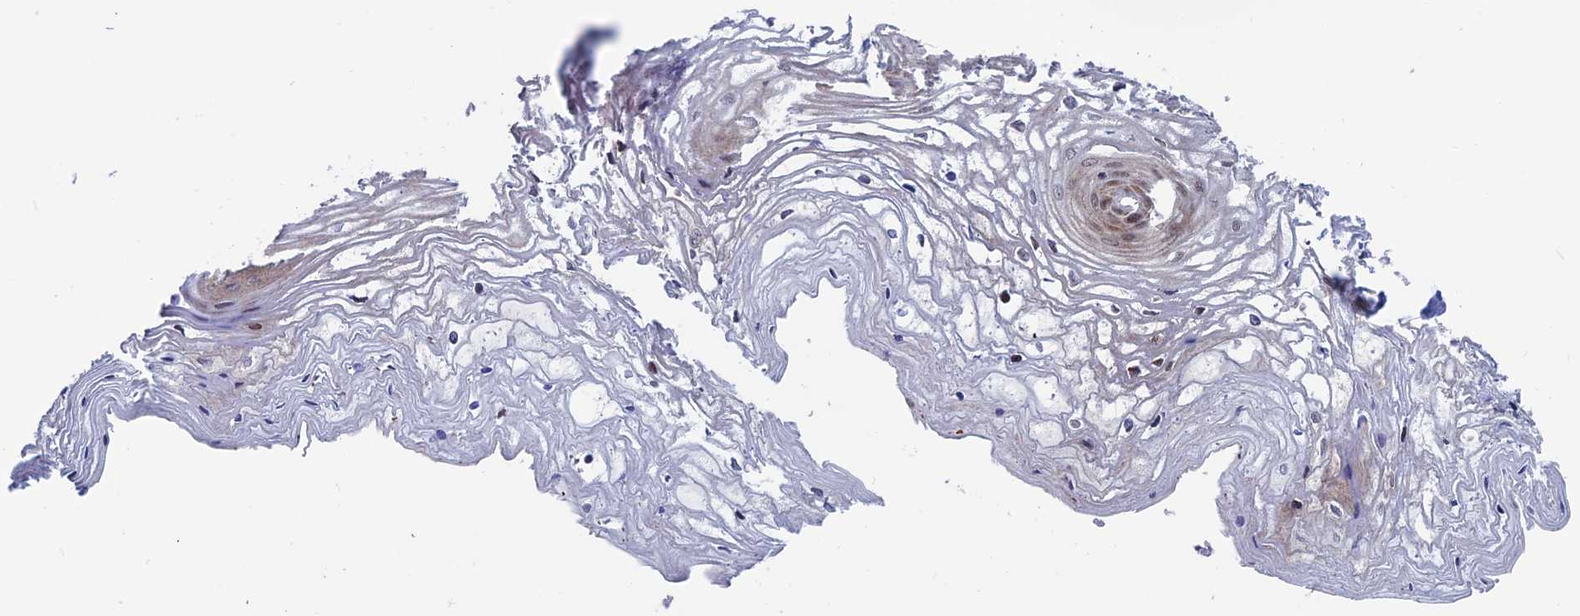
{"staining": {"intensity": "moderate", "quantity": "25%-75%", "location": "cytoplasmic/membranous,nuclear"}, "tissue": "vagina", "cell_type": "Squamous epithelial cells", "image_type": "normal", "snomed": [{"axis": "morphology", "description": "Normal tissue, NOS"}, {"axis": "topography", "description": "Vagina"}], "caption": "This is a photomicrograph of immunohistochemistry (IHC) staining of benign vagina, which shows moderate positivity in the cytoplasmic/membranous,nuclear of squamous epithelial cells.", "gene": "IGBP1", "patient": {"sex": "female", "age": 68}}